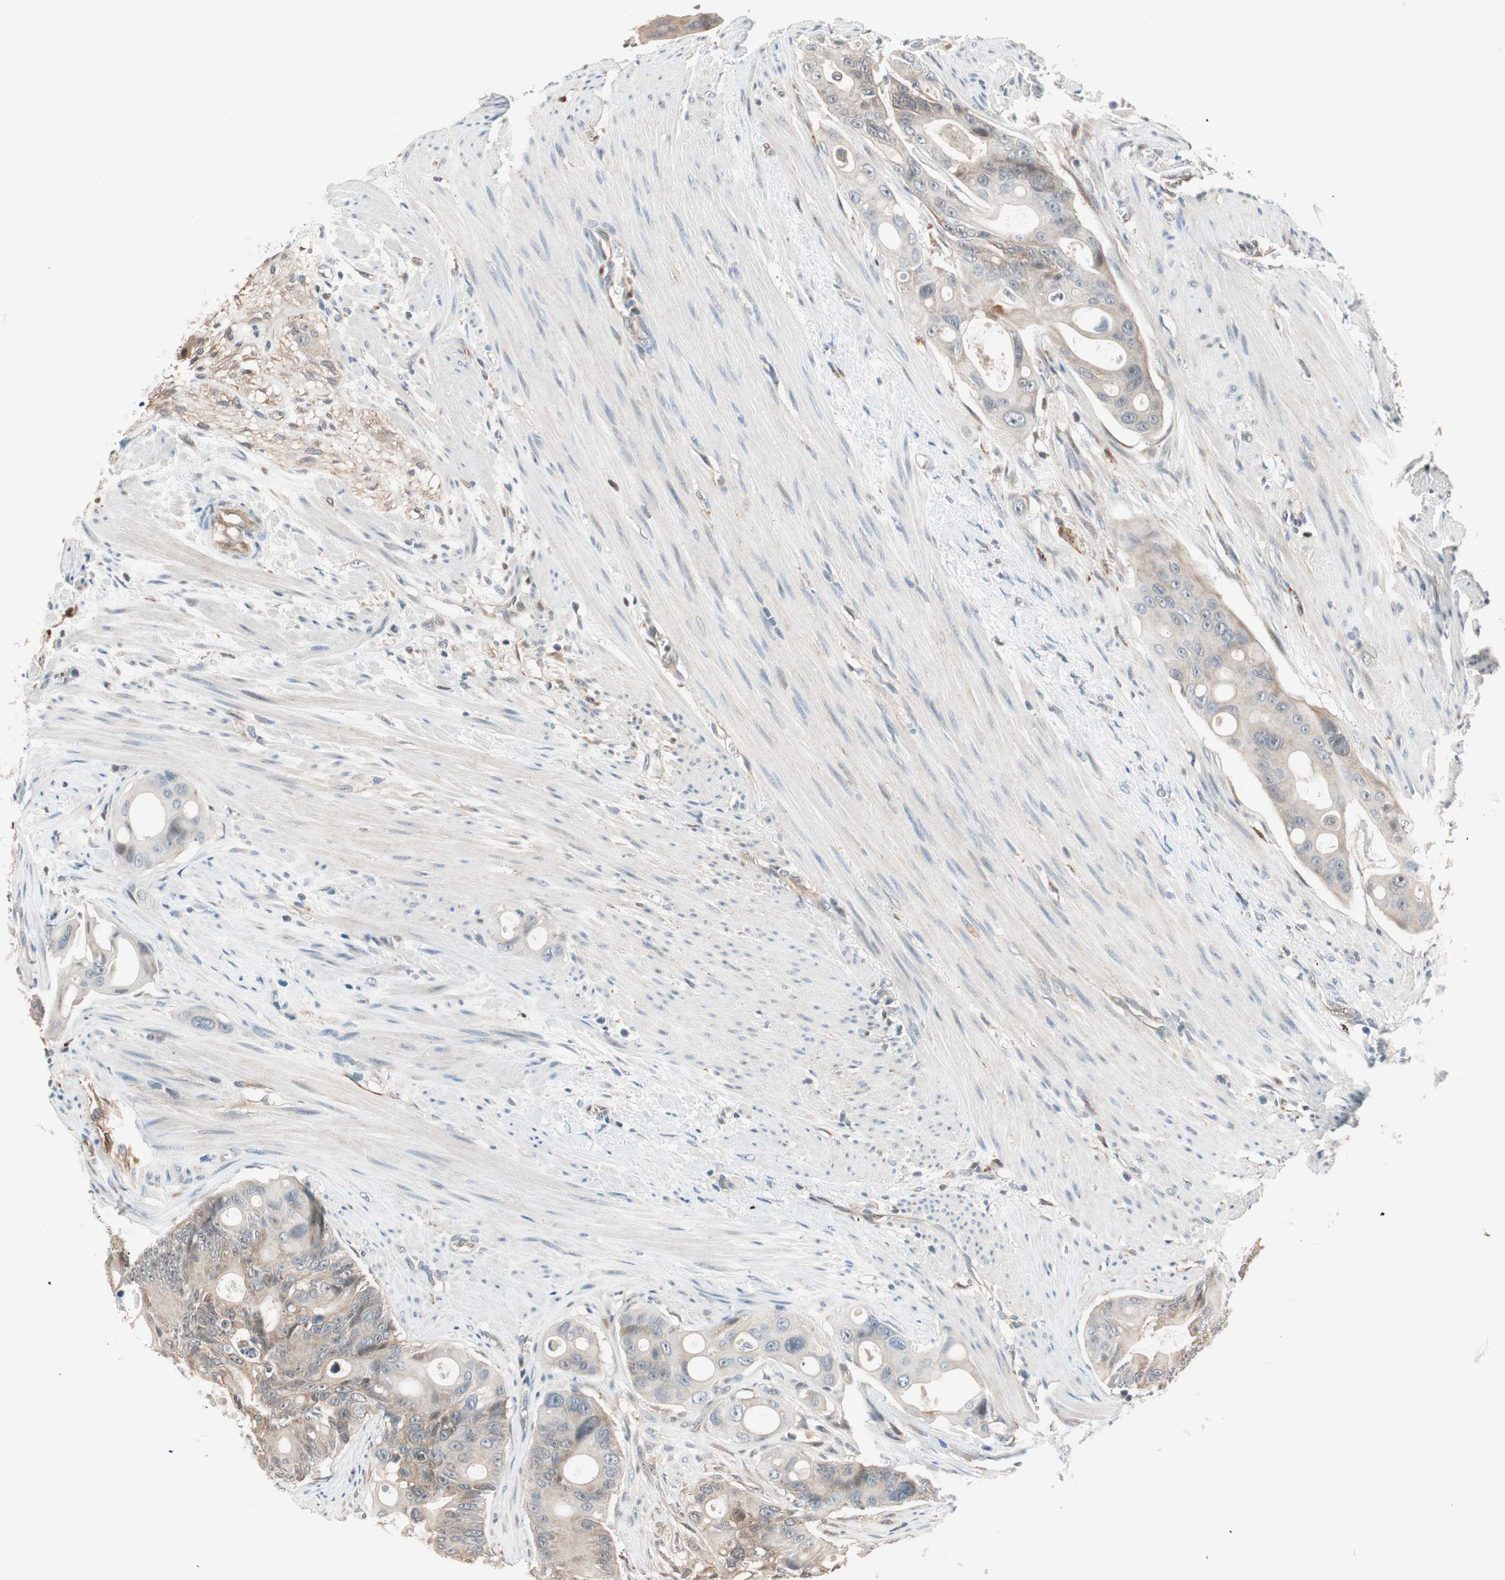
{"staining": {"intensity": "weak", "quantity": ">75%", "location": "cytoplasmic/membranous"}, "tissue": "colorectal cancer", "cell_type": "Tumor cells", "image_type": "cancer", "snomed": [{"axis": "morphology", "description": "Adenocarcinoma, NOS"}, {"axis": "topography", "description": "Colon"}], "caption": "Adenocarcinoma (colorectal) stained with DAB (3,3'-diaminobenzidine) immunohistochemistry reveals low levels of weak cytoplasmic/membranous expression in approximately >75% of tumor cells. Using DAB (3,3'-diaminobenzidine) (brown) and hematoxylin (blue) stains, captured at high magnification using brightfield microscopy.", "gene": "PIK3R3", "patient": {"sex": "female", "age": 57}}